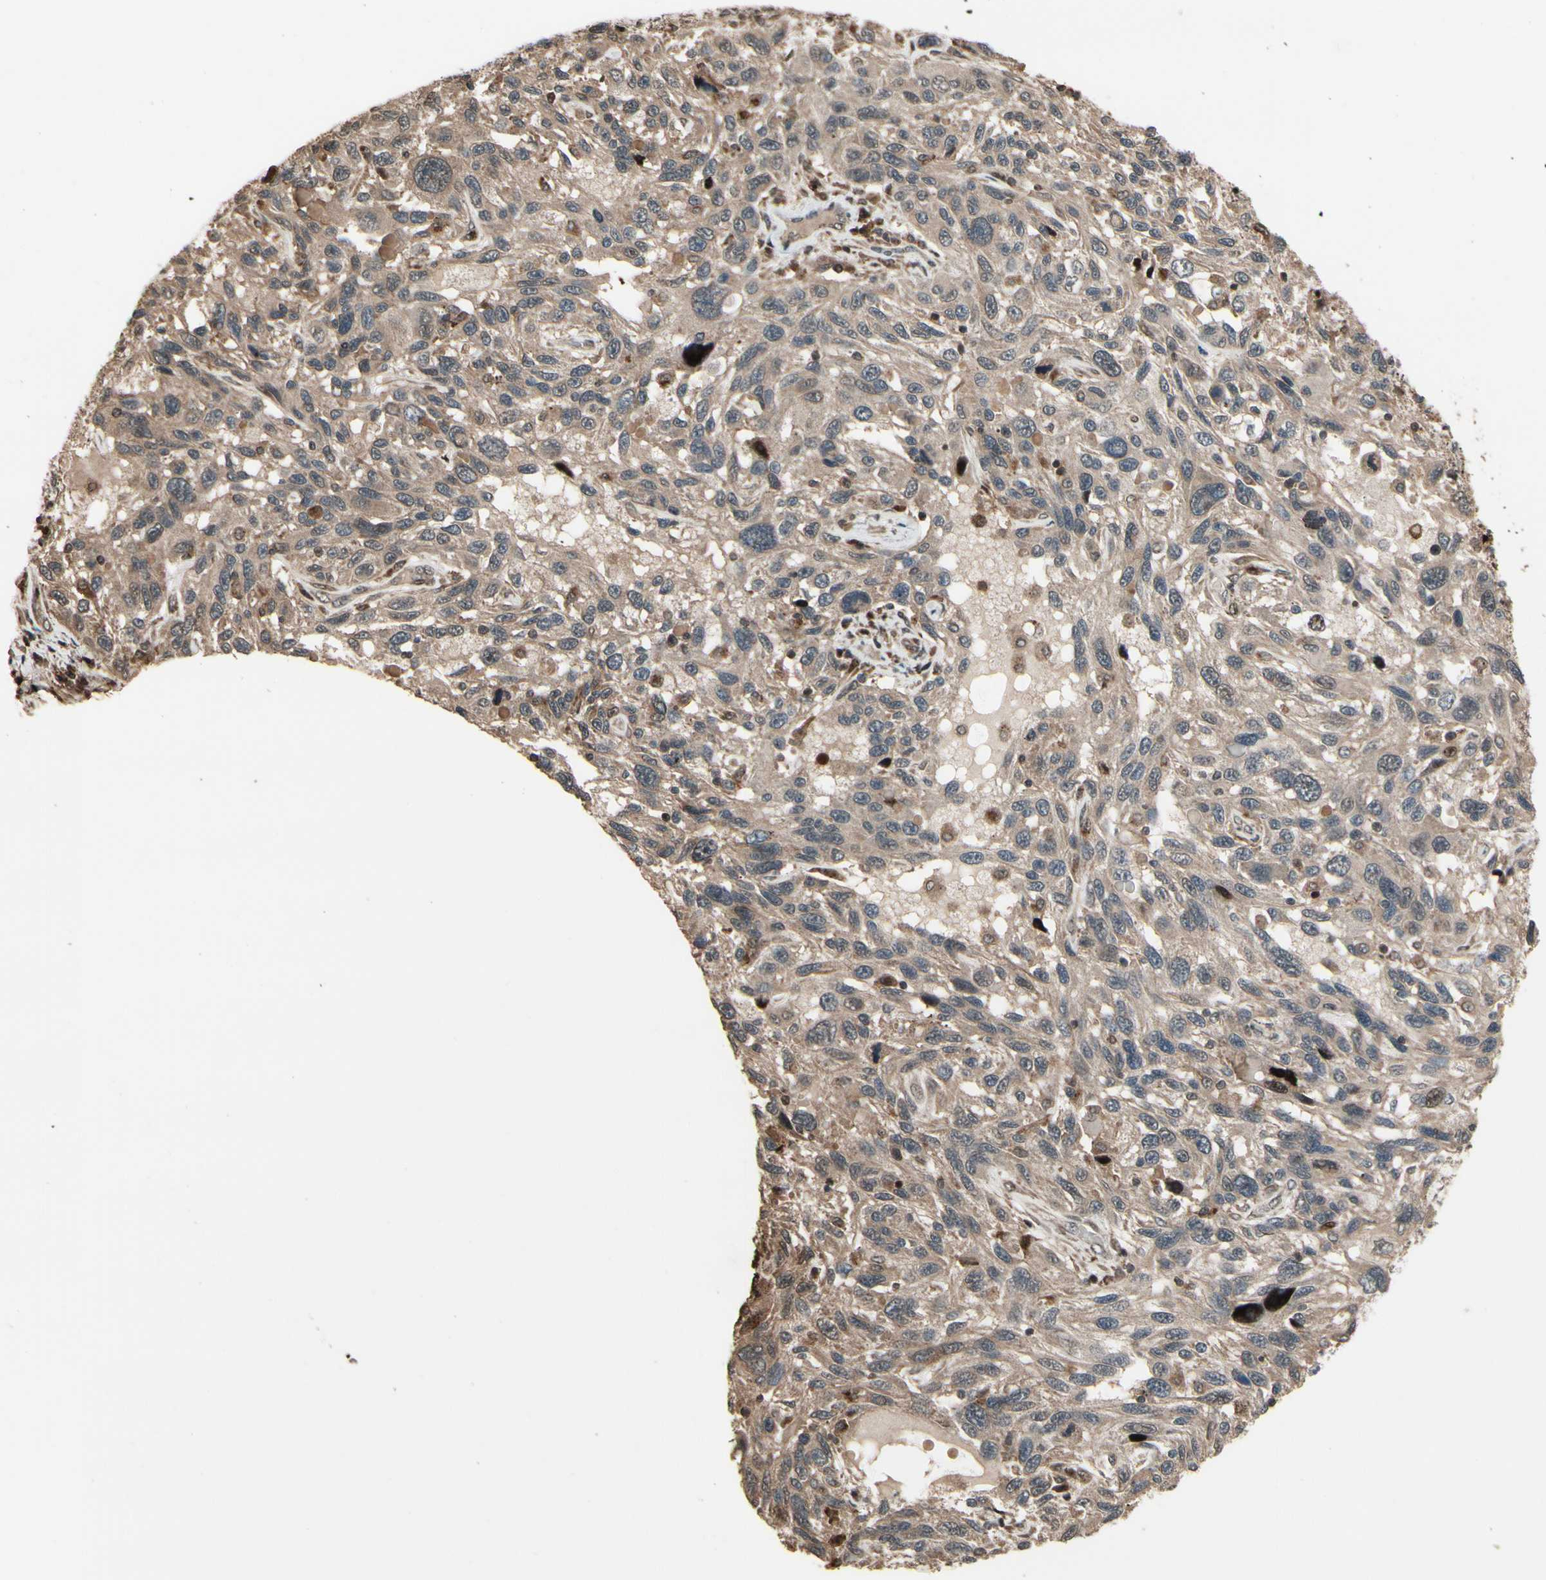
{"staining": {"intensity": "weak", "quantity": ">75%", "location": "cytoplasmic/membranous"}, "tissue": "melanoma", "cell_type": "Tumor cells", "image_type": "cancer", "snomed": [{"axis": "morphology", "description": "Malignant melanoma, NOS"}, {"axis": "topography", "description": "Skin"}], "caption": "This micrograph shows melanoma stained with immunohistochemistry (IHC) to label a protein in brown. The cytoplasmic/membranous of tumor cells show weak positivity for the protein. Nuclei are counter-stained blue.", "gene": "CSF1R", "patient": {"sex": "male", "age": 53}}